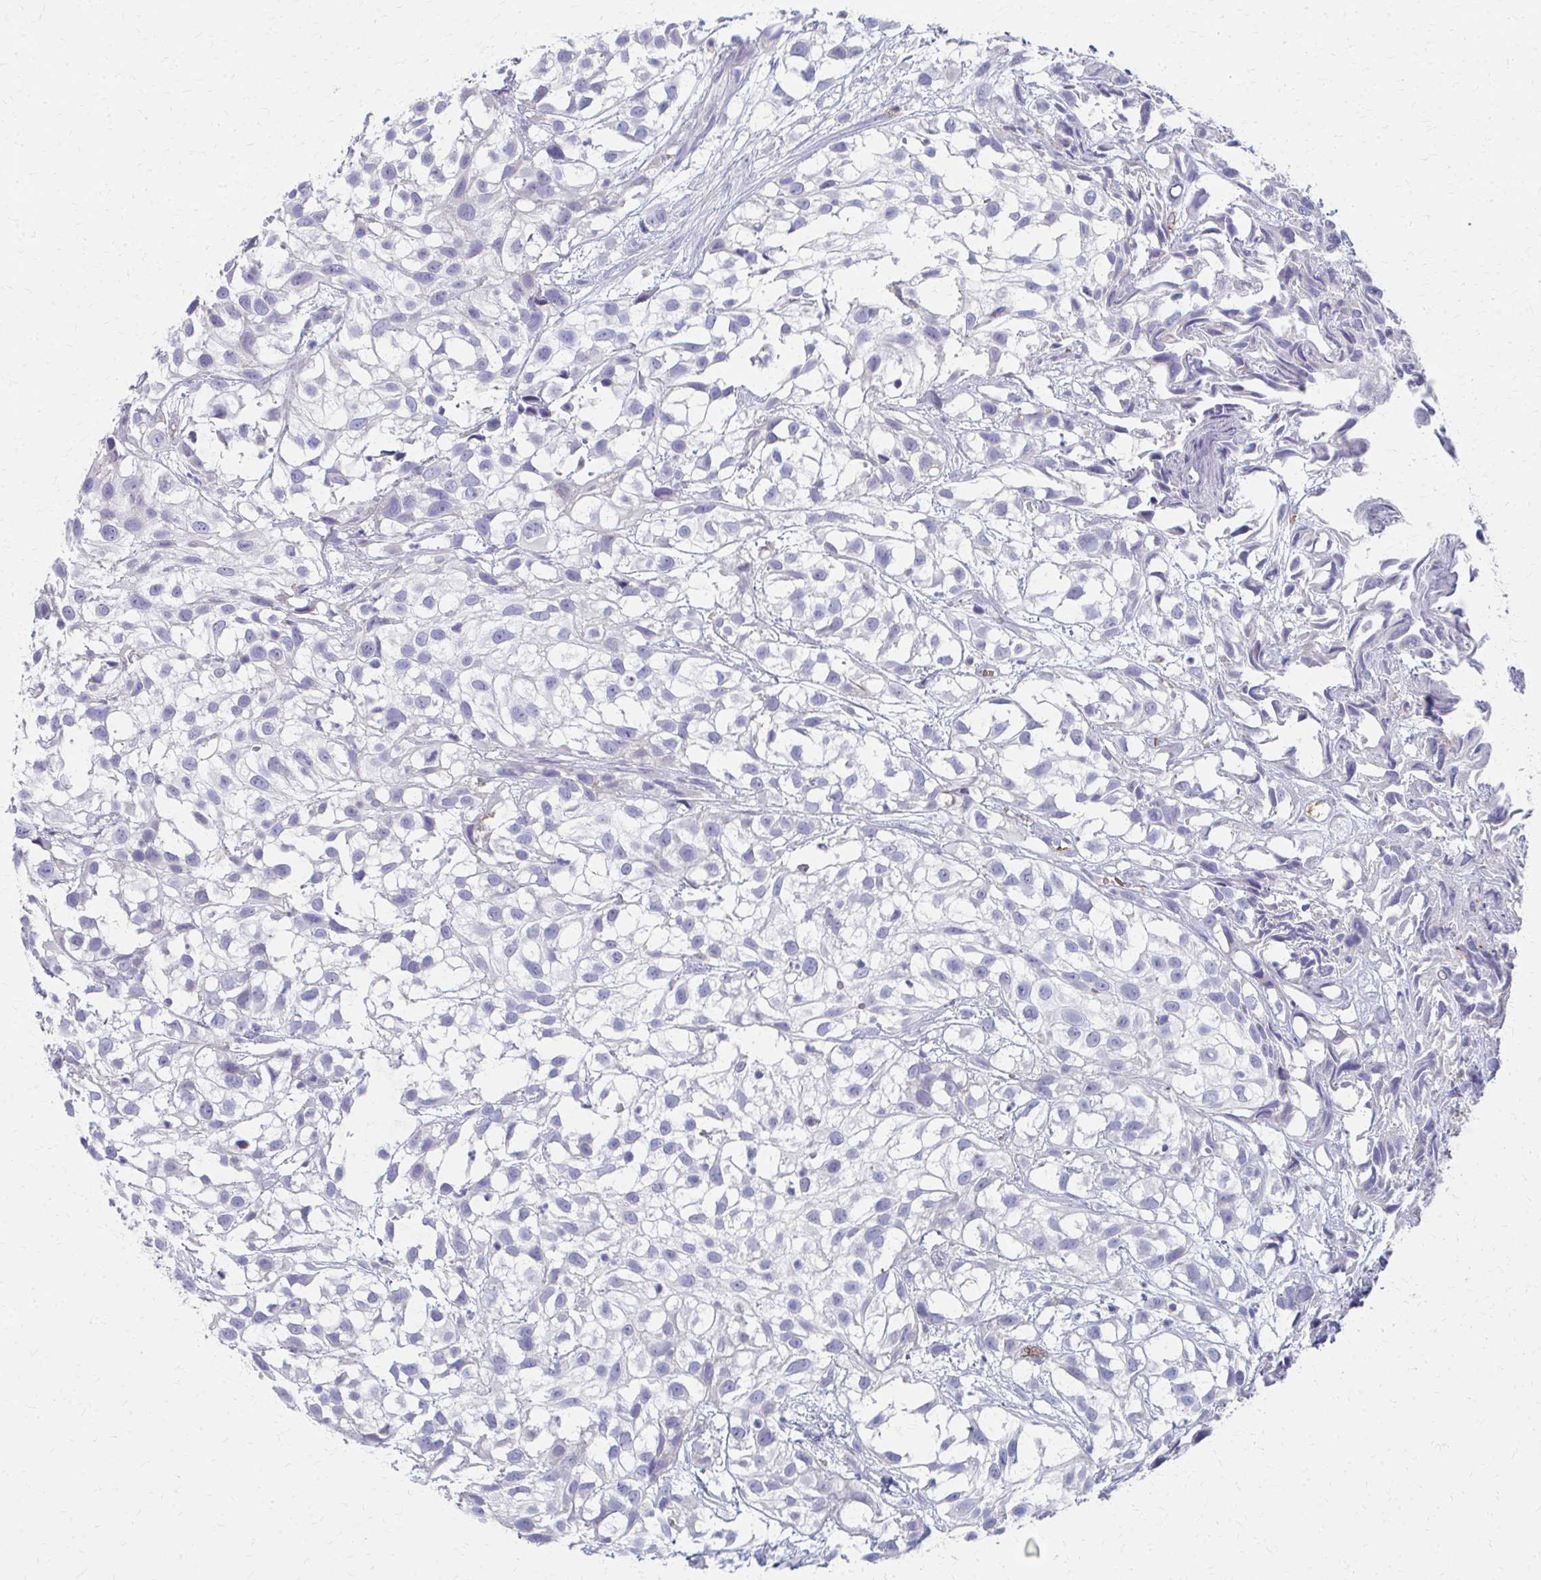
{"staining": {"intensity": "negative", "quantity": "none", "location": "none"}, "tissue": "urothelial cancer", "cell_type": "Tumor cells", "image_type": "cancer", "snomed": [{"axis": "morphology", "description": "Urothelial carcinoma, High grade"}, {"axis": "topography", "description": "Urinary bladder"}], "caption": "Immunohistochemistry (IHC) photomicrograph of neoplastic tissue: human high-grade urothelial carcinoma stained with DAB displays no significant protein expression in tumor cells.", "gene": "MS4A2", "patient": {"sex": "male", "age": 56}}